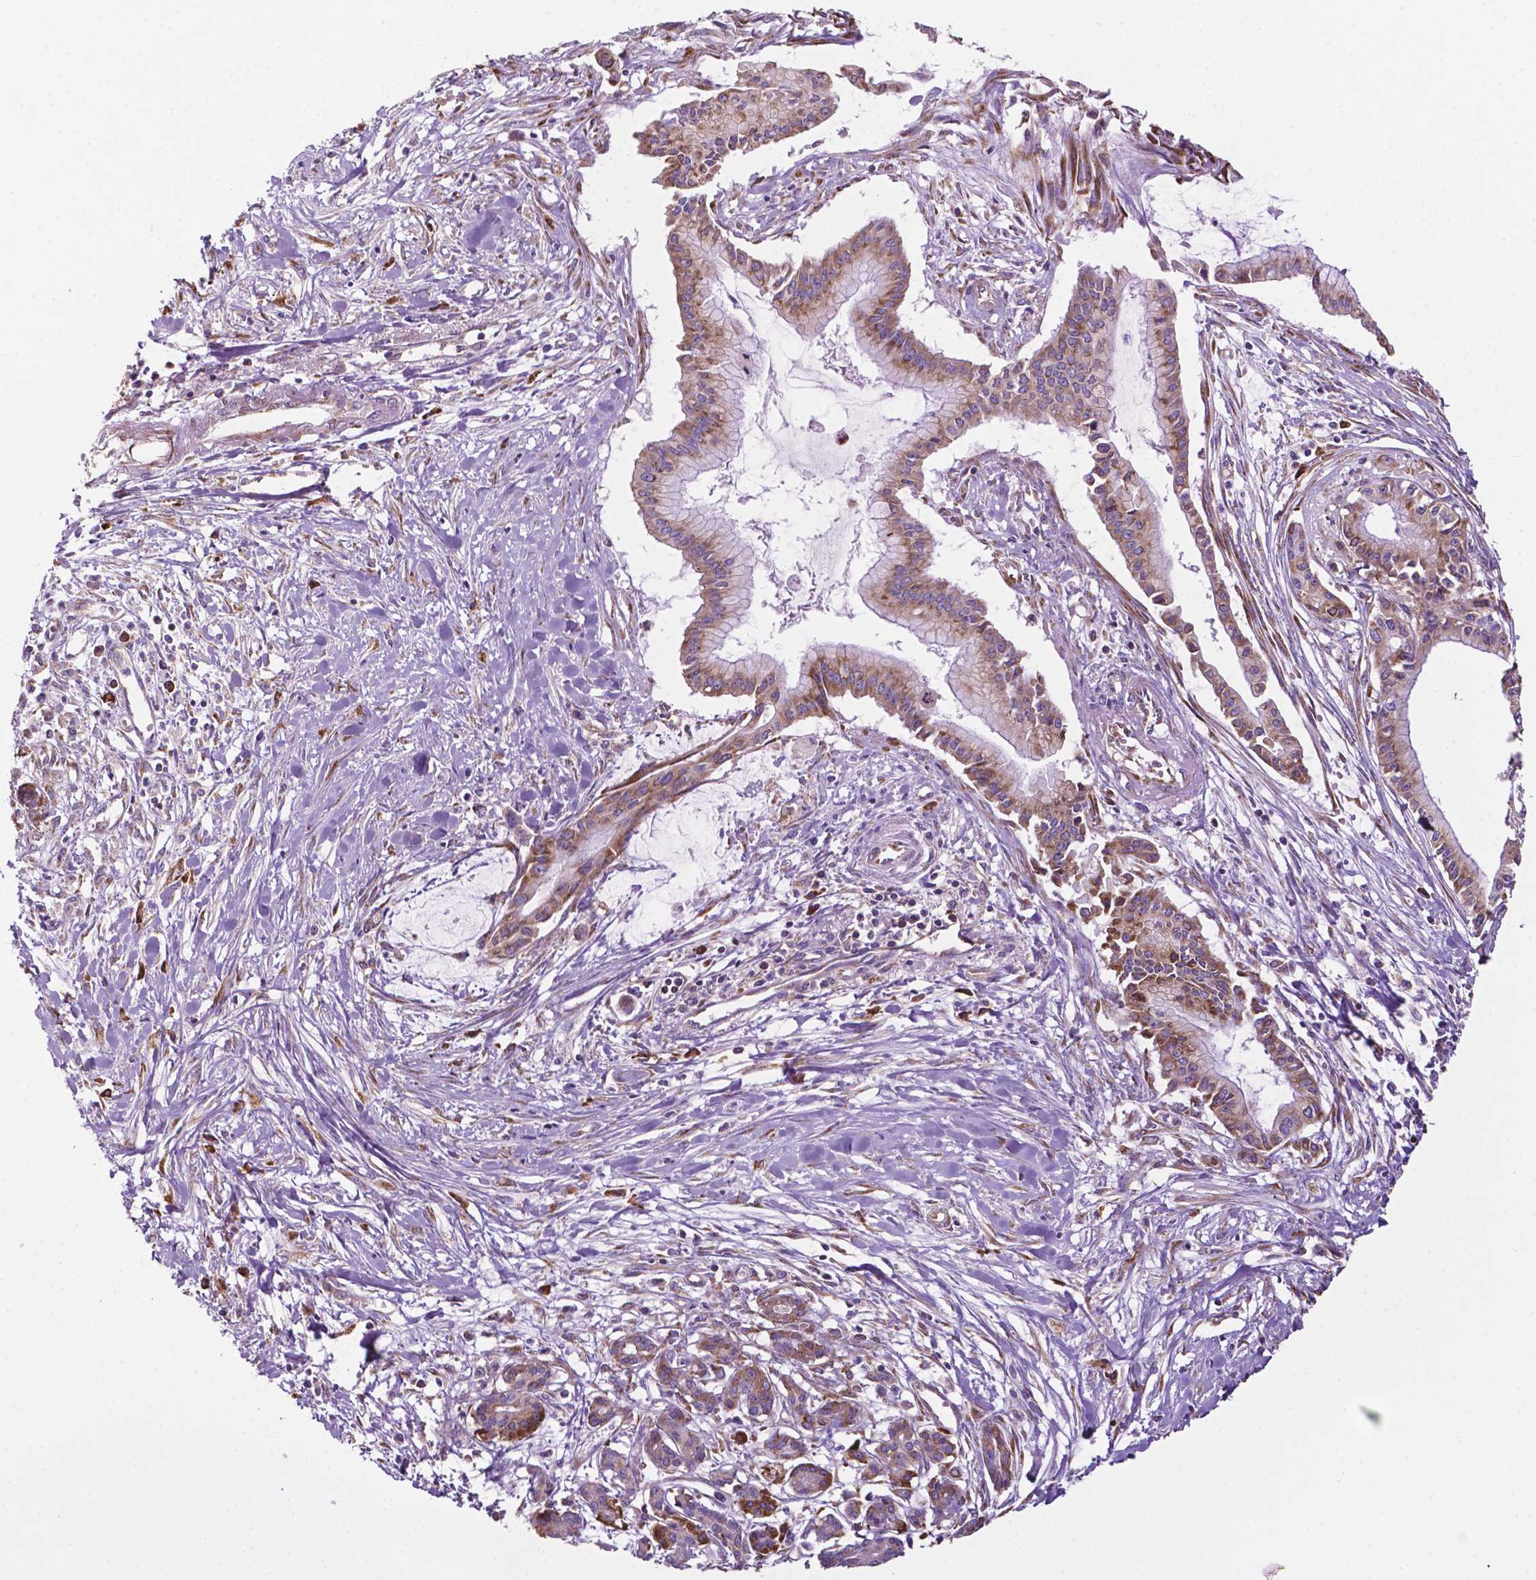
{"staining": {"intensity": "moderate", "quantity": "25%-75%", "location": "cytoplasmic/membranous"}, "tissue": "pancreatic cancer", "cell_type": "Tumor cells", "image_type": "cancer", "snomed": [{"axis": "morphology", "description": "Adenocarcinoma, NOS"}, {"axis": "topography", "description": "Pancreas"}], "caption": "The histopathology image reveals immunohistochemical staining of pancreatic adenocarcinoma. There is moderate cytoplasmic/membranous positivity is identified in about 25%-75% of tumor cells.", "gene": "RPL29", "patient": {"sex": "male", "age": 48}}